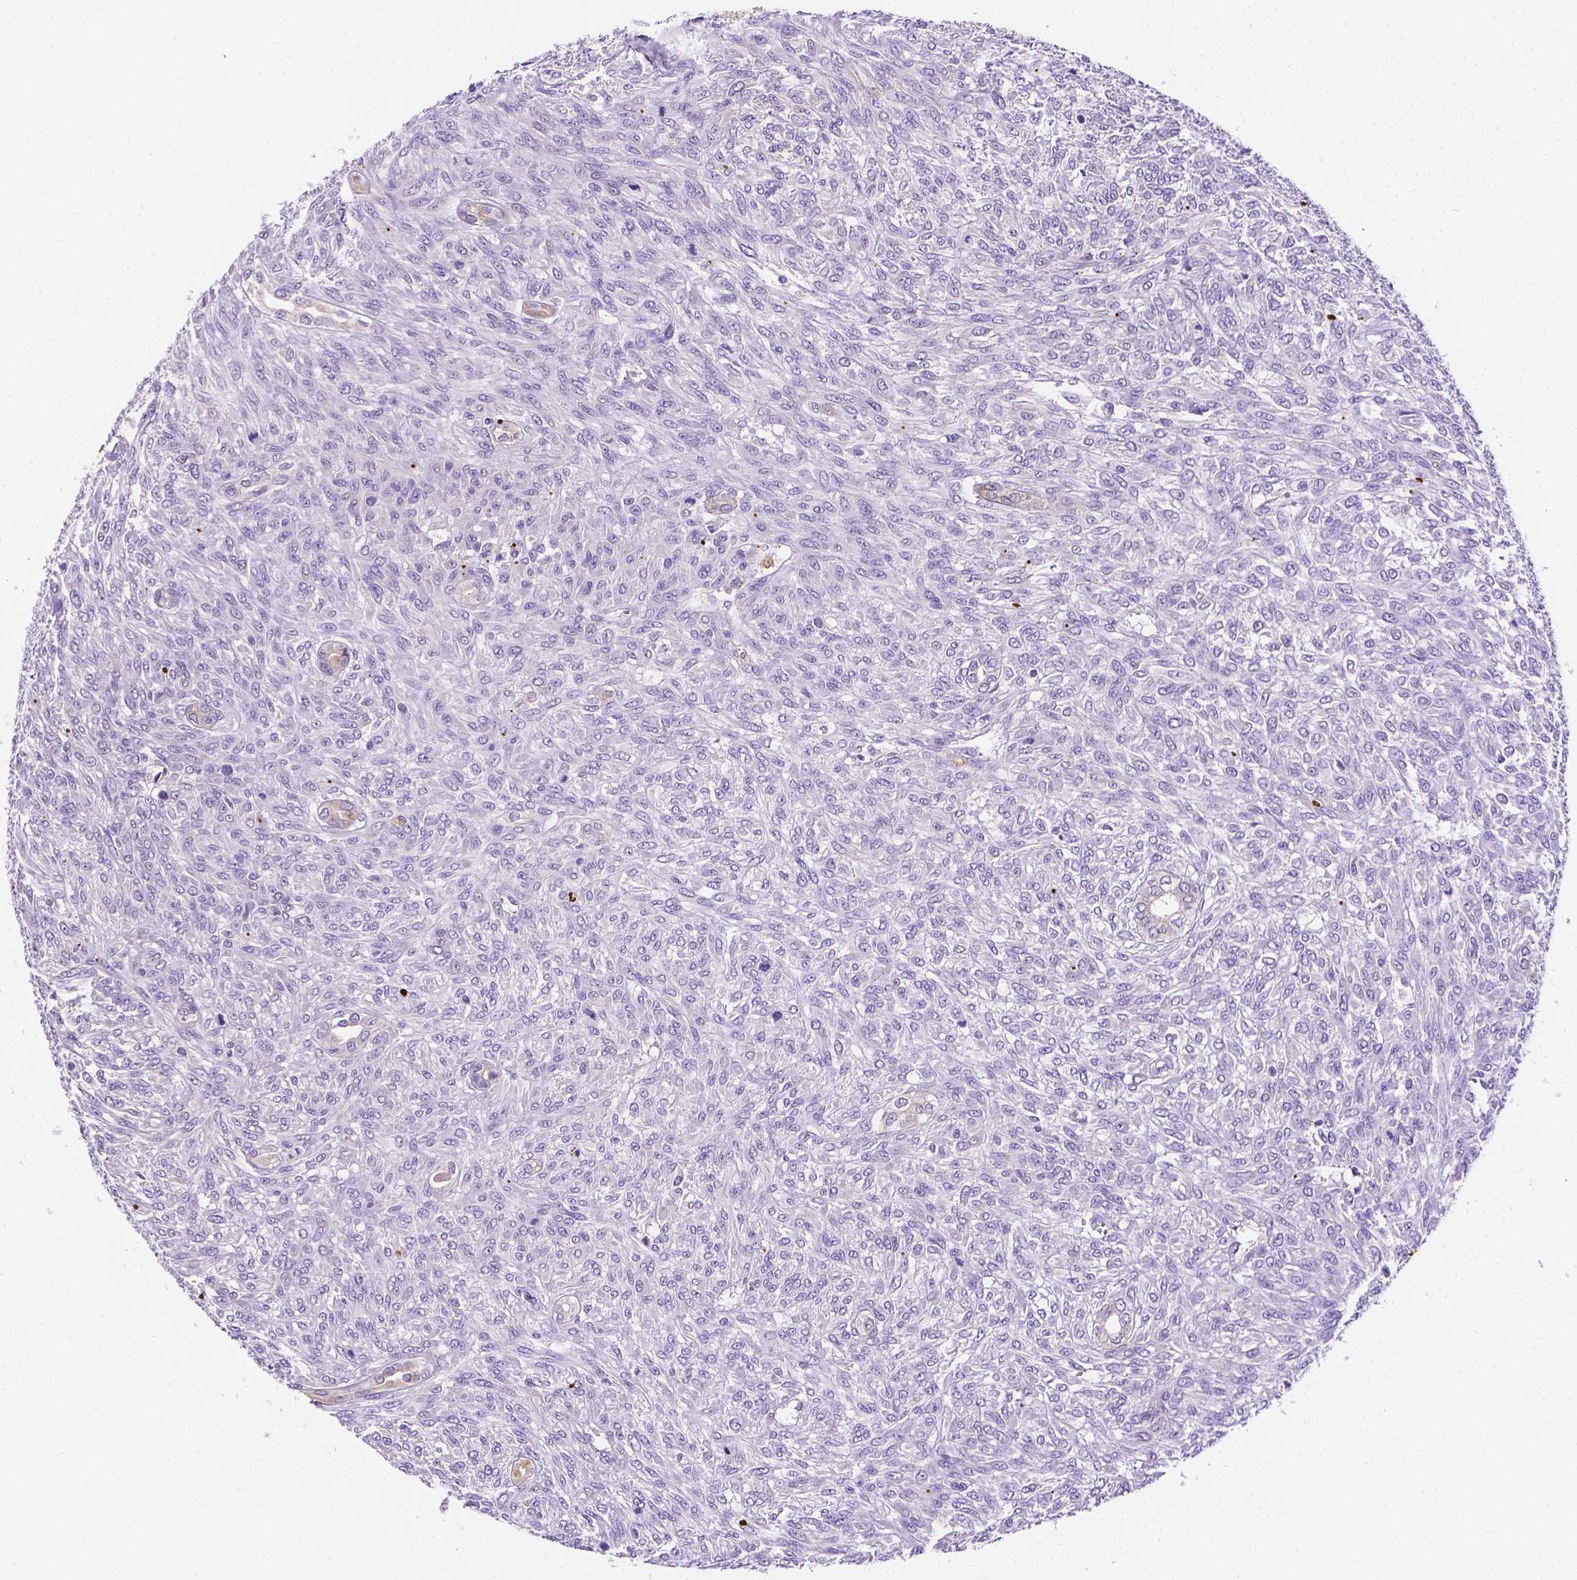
{"staining": {"intensity": "negative", "quantity": "none", "location": "none"}, "tissue": "renal cancer", "cell_type": "Tumor cells", "image_type": "cancer", "snomed": [{"axis": "morphology", "description": "Adenocarcinoma, NOS"}, {"axis": "topography", "description": "Kidney"}], "caption": "Immunohistochemistry photomicrograph of neoplastic tissue: renal adenocarcinoma stained with DAB displays no significant protein positivity in tumor cells.", "gene": "ZNRD2", "patient": {"sex": "male", "age": 58}}